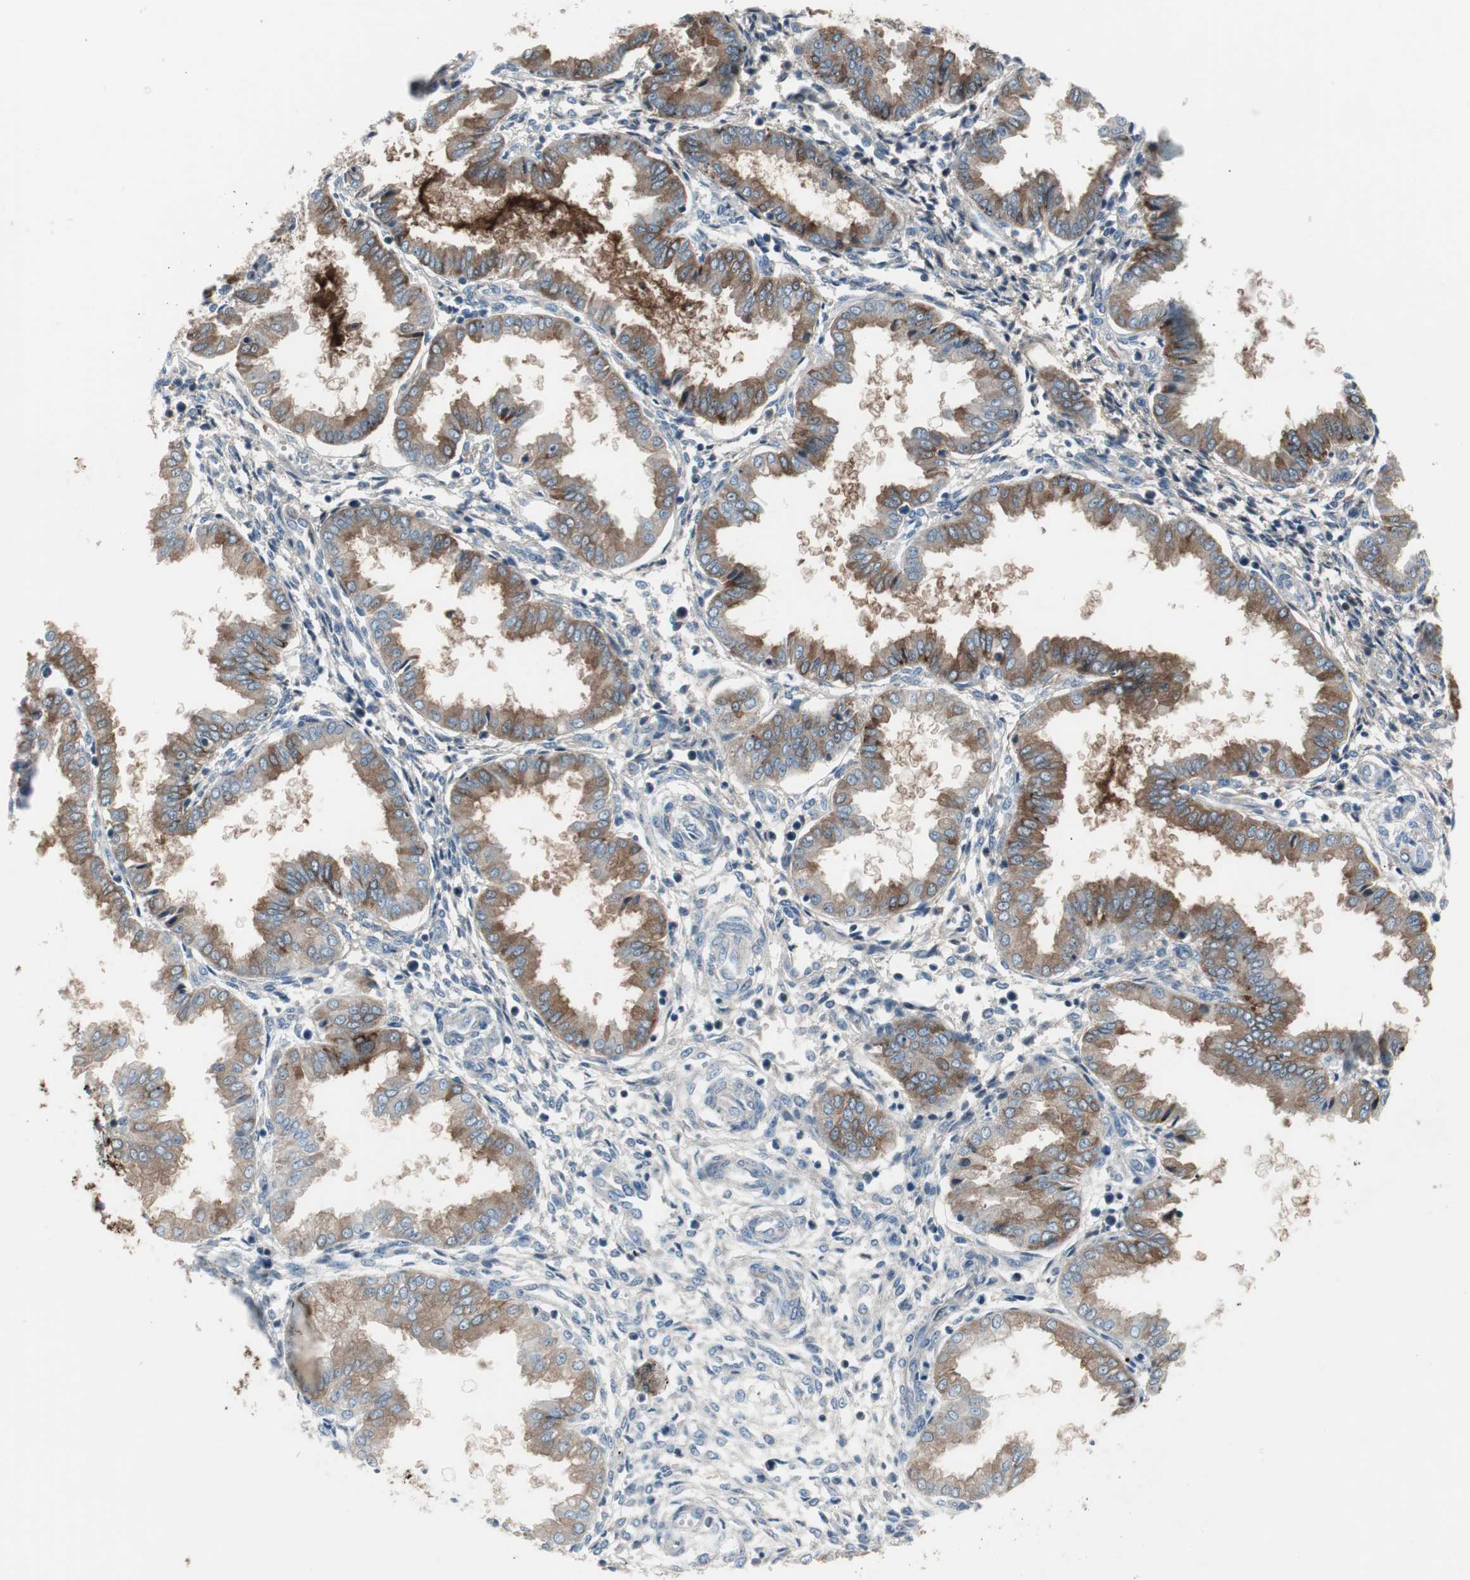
{"staining": {"intensity": "negative", "quantity": "none", "location": "none"}, "tissue": "endometrium", "cell_type": "Cells in endometrial stroma", "image_type": "normal", "snomed": [{"axis": "morphology", "description": "Normal tissue, NOS"}, {"axis": "topography", "description": "Endometrium"}], "caption": "Endometrium stained for a protein using IHC displays no positivity cells in endometrial stroma.", "gene": "PIGR", "patient": {"sex": "female", "age": 33}}